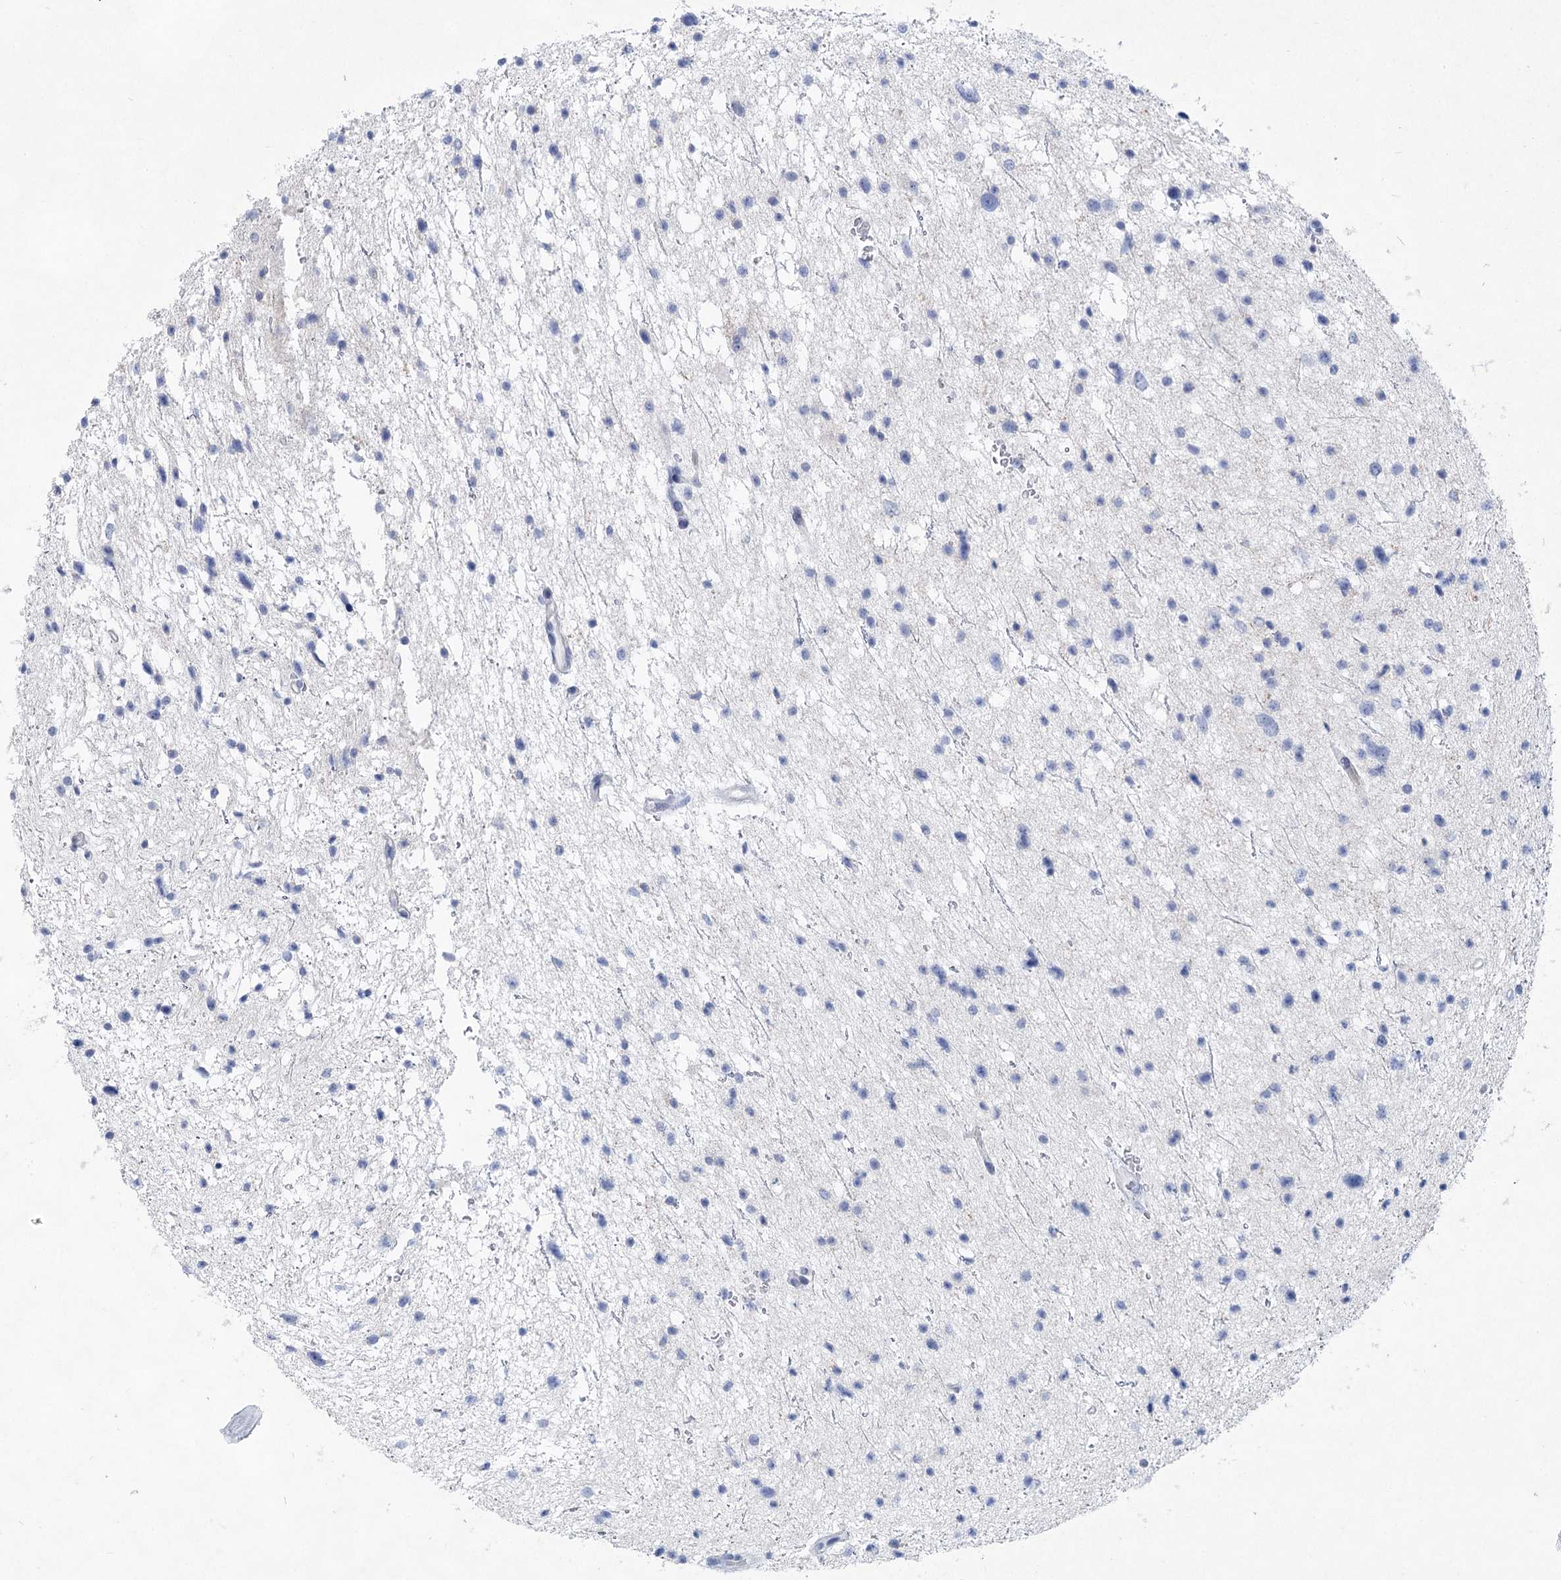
{"staining": {"intensity": "negative", "quantity": "none", "location": "none"}, "tissue": "glioma", "cell_type": "Tumor cells", "image_type": "cancer", "snomed": [{"axis": "morphology", "description": "Glioma, malignant, Low grade"}, {"axis": "topography", "description": "Brain"}], "caption": "This is a photomicrograph of immunohistochemistry staining of glioma, which shows no expression in tumor cells.", "gene": "WDR74", "patient": {"sex": "female", "age": 37}}